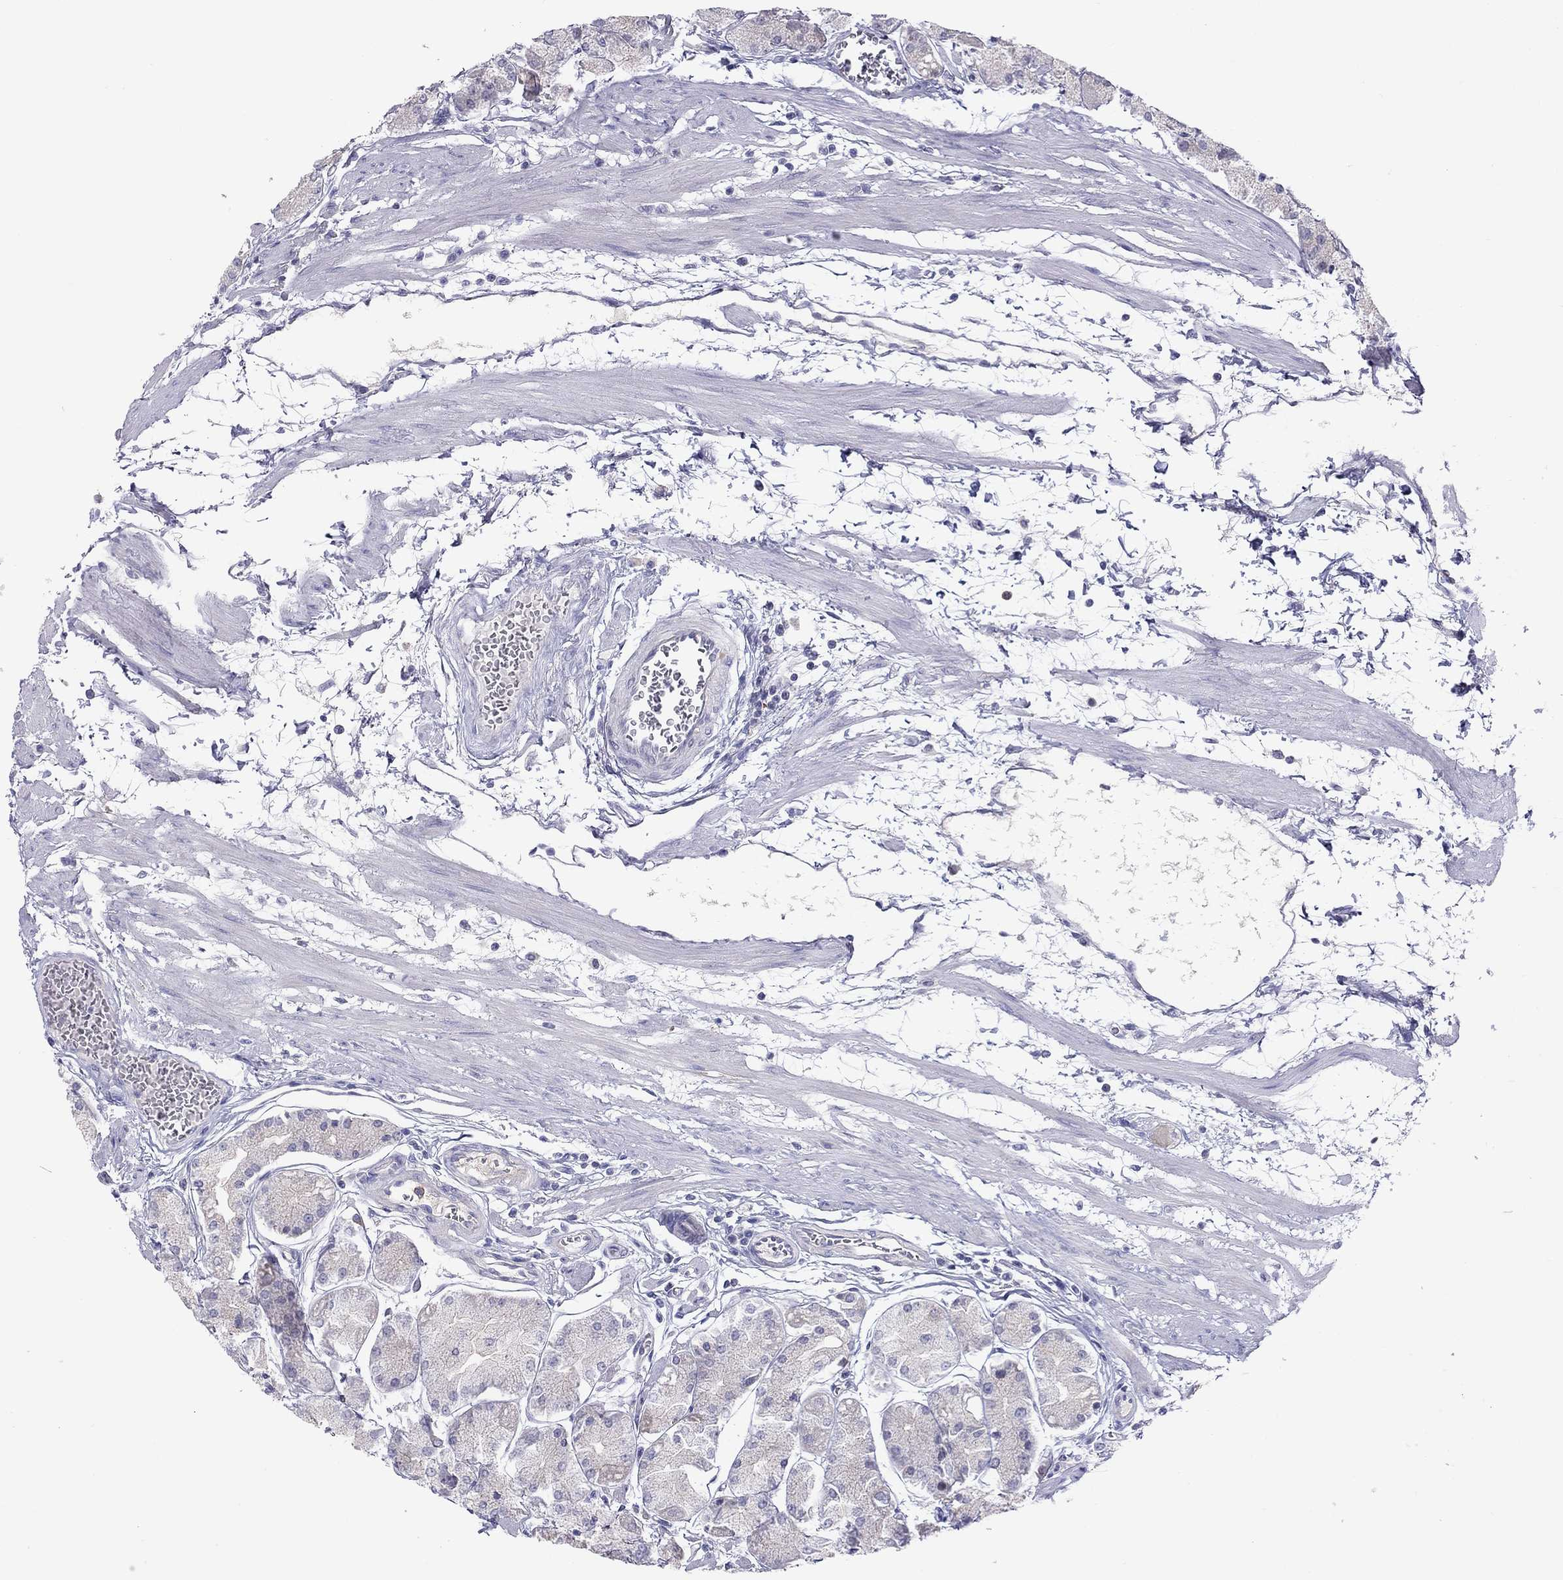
{"staining": {"intensity": "negative", "quantity": "none", "location": "none"}, "tissue": "stomach", "cell_type": "Glandular cells", "image_type": "normal", "snomed": [{"axis": "morphology", "description": "Normal tissue, NOS"}, {"axis": "topography", "description": "Stomach, upper"}], "caption": "Immunohistochemical staining of normal stomach reveals no significant positivity in glandular cells. (Stains: DAB (3,3'-diaminobenzidine) immunohistochemistry with hematoxylin counter stain, Microscopy: brightfield microscopy at high magnification).", "gene": "ENSG00000288637", "patient": {"sex": "male", "age": 60}}